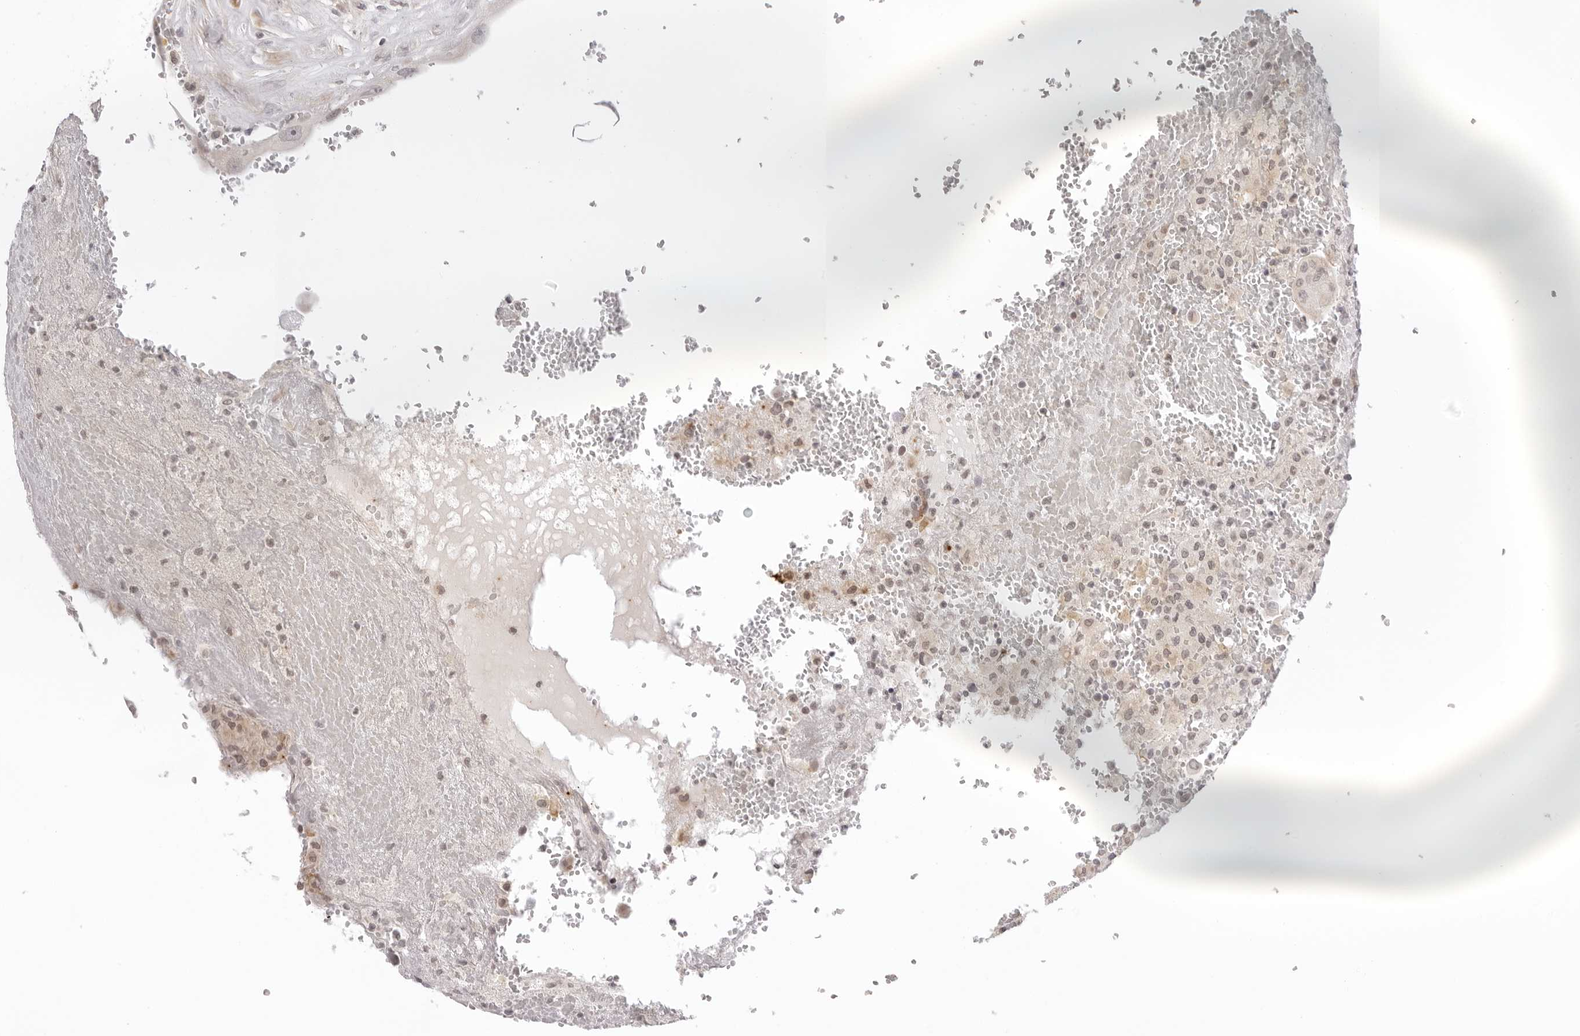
{"staining": {"intensity": "negative", "quantity": "none", "location": "none"}, "tissue": "thyroid cancer", "cell_type": "Tumor cells", "image_type": "cancer", "snomed": [{"axis": "morphology", "description": "Papillary adenocarcinoma, NOS"}, {"axis": "topography", "description": "Thyroid gland"}], "caption": "Thyroid cancer (papillary adenocarcinoma) was stained to show a protein in brown. There is no significant staining in tumor cells.", "gene": "IL17RA", "patient": {"sex": "male", "age": 77}}